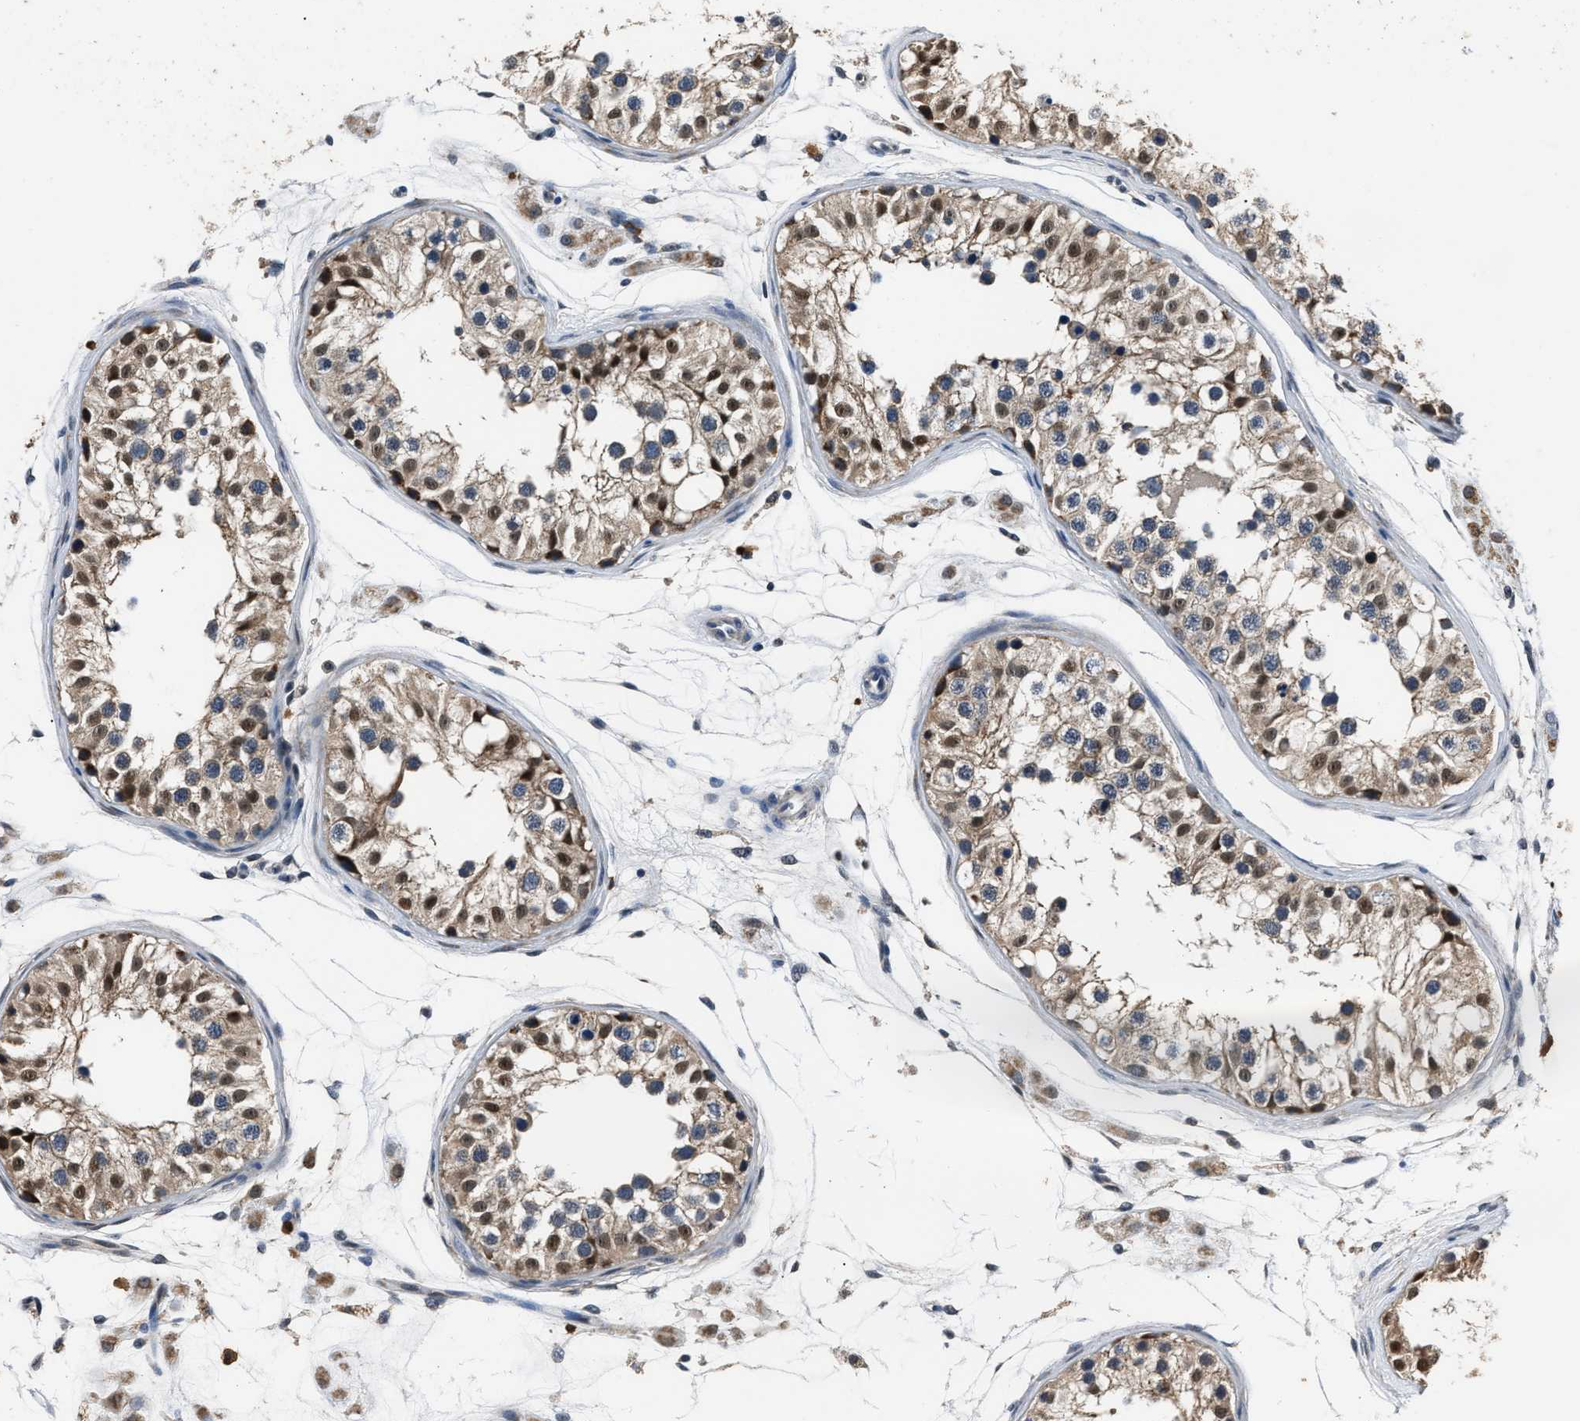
{"staining": {"intensity": "moderate", "quantity": ">75%", "location": "cytoplasmic/membranous,nuclear"}, "tissue": "testis", "cell_type": "Cells in seminiferous ducts", "image_type": "normal", "snomed": [{"axis": "morphology", "description": "Normal tissue, NOS"}, {"axis": "morphology", "description": "Adenocarcinoma, metastatic, NOS"}, {"axis": "topography", "description": "Testis"}], "caption": "Immunohistochemistry (IHC) (DAB) staining of normal human testis displays moderate cytoplasmic/membranous,nuclear protein positivity in approximately >75% of cells in seminiferous ducts.", "gene": "NSUN5", "patient": {"sex": "male", "age": 26}}